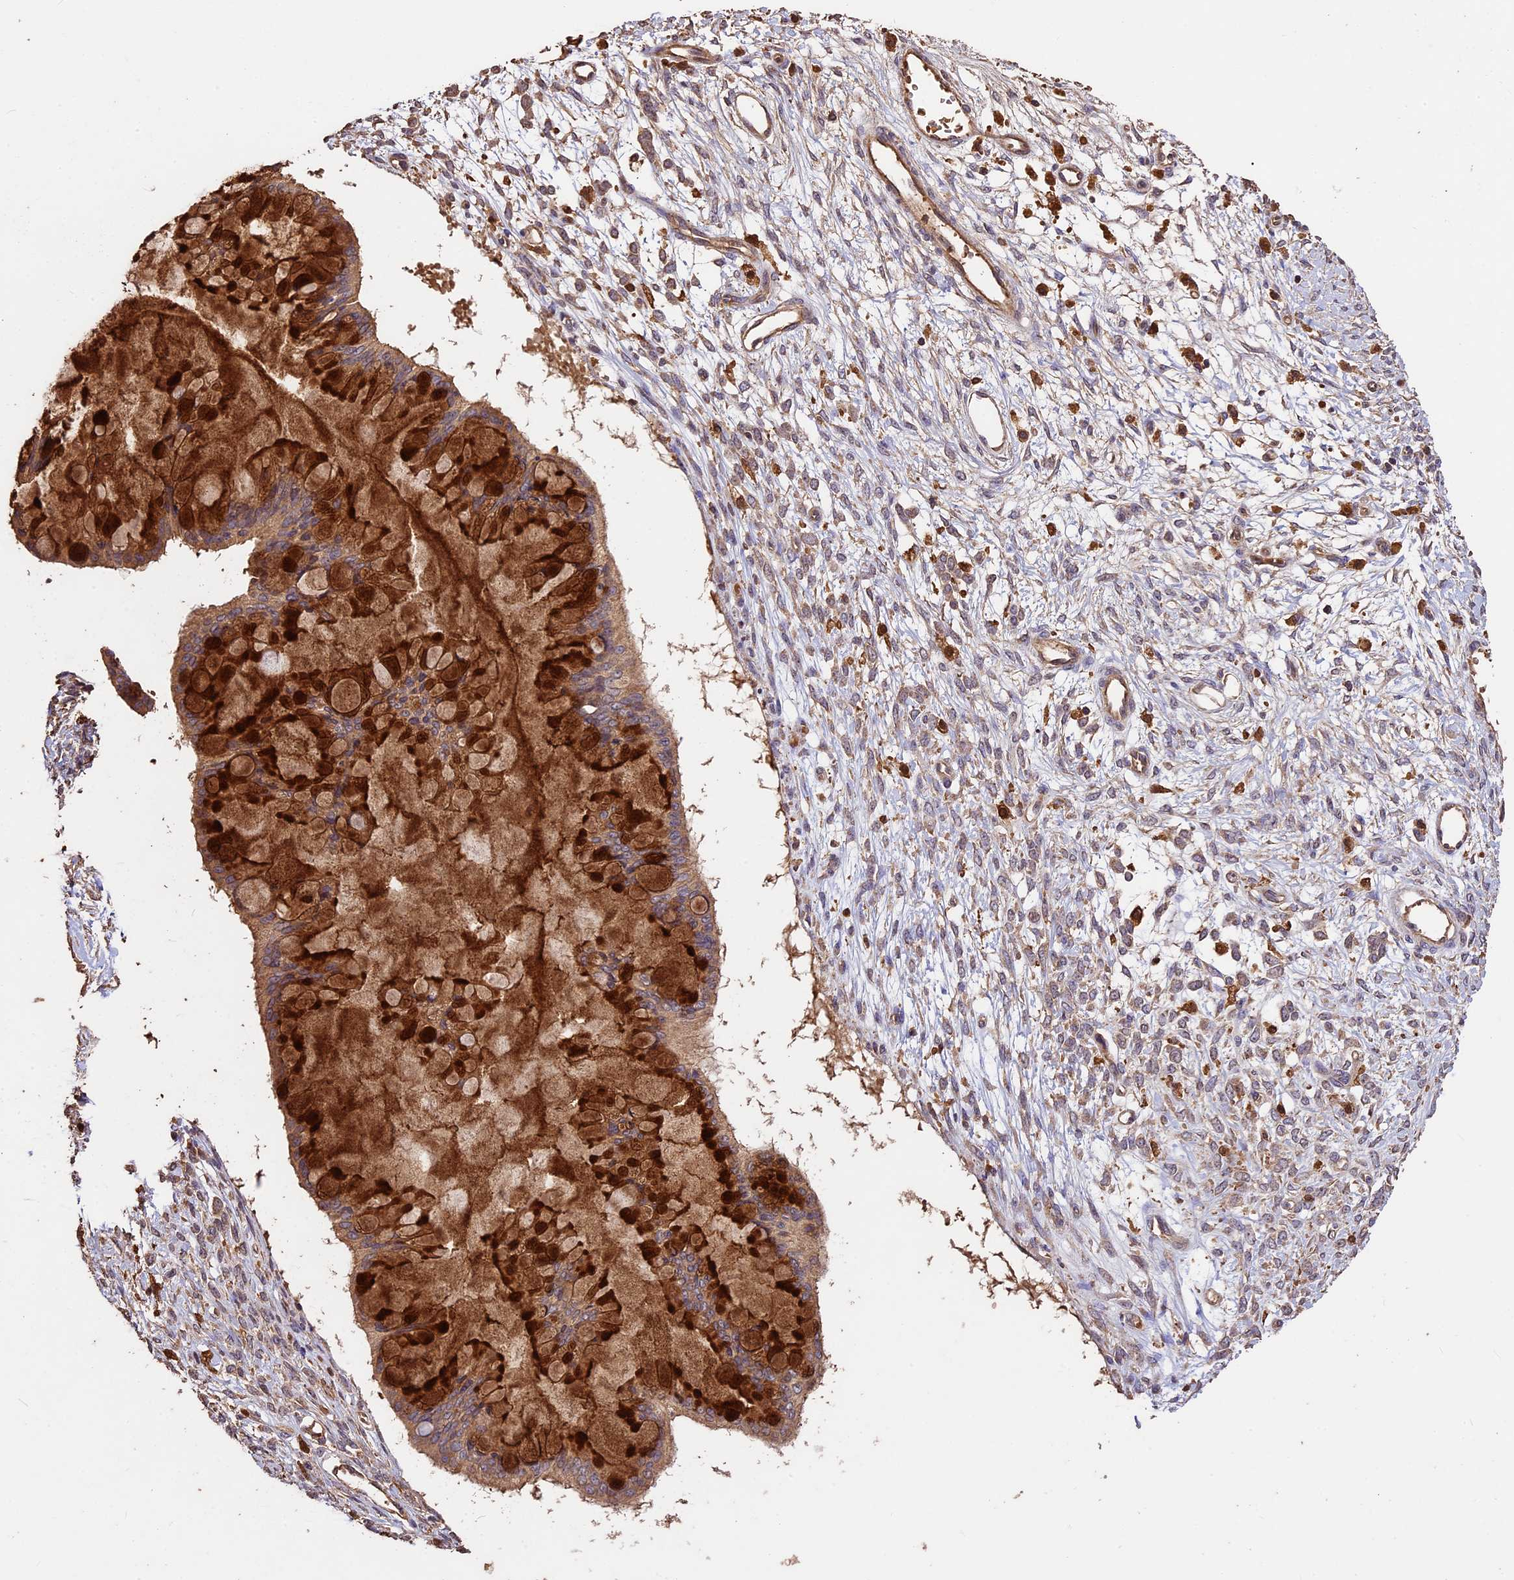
{"staining": {"intensity": "strong", "quantity": ">75%", "location": "cytoplasmic/membranous"}, "tissue": "ovarian cancer", "cell_type": "Tumor cells", "image_type": "cancer", "snomed": [{"axis": "morphology", "description": "Cystadenocarcinoma, mucinous, NOS"}, {"axis": "topography", "description": "Ovary"}], "caption": "Strong cytoplasmic/membranous protein staining is appreciated in about >75% of tumor cells in ovarian cancer.", "gene": "CRLF1", "patient": {"sex": "female", "age": 73}}